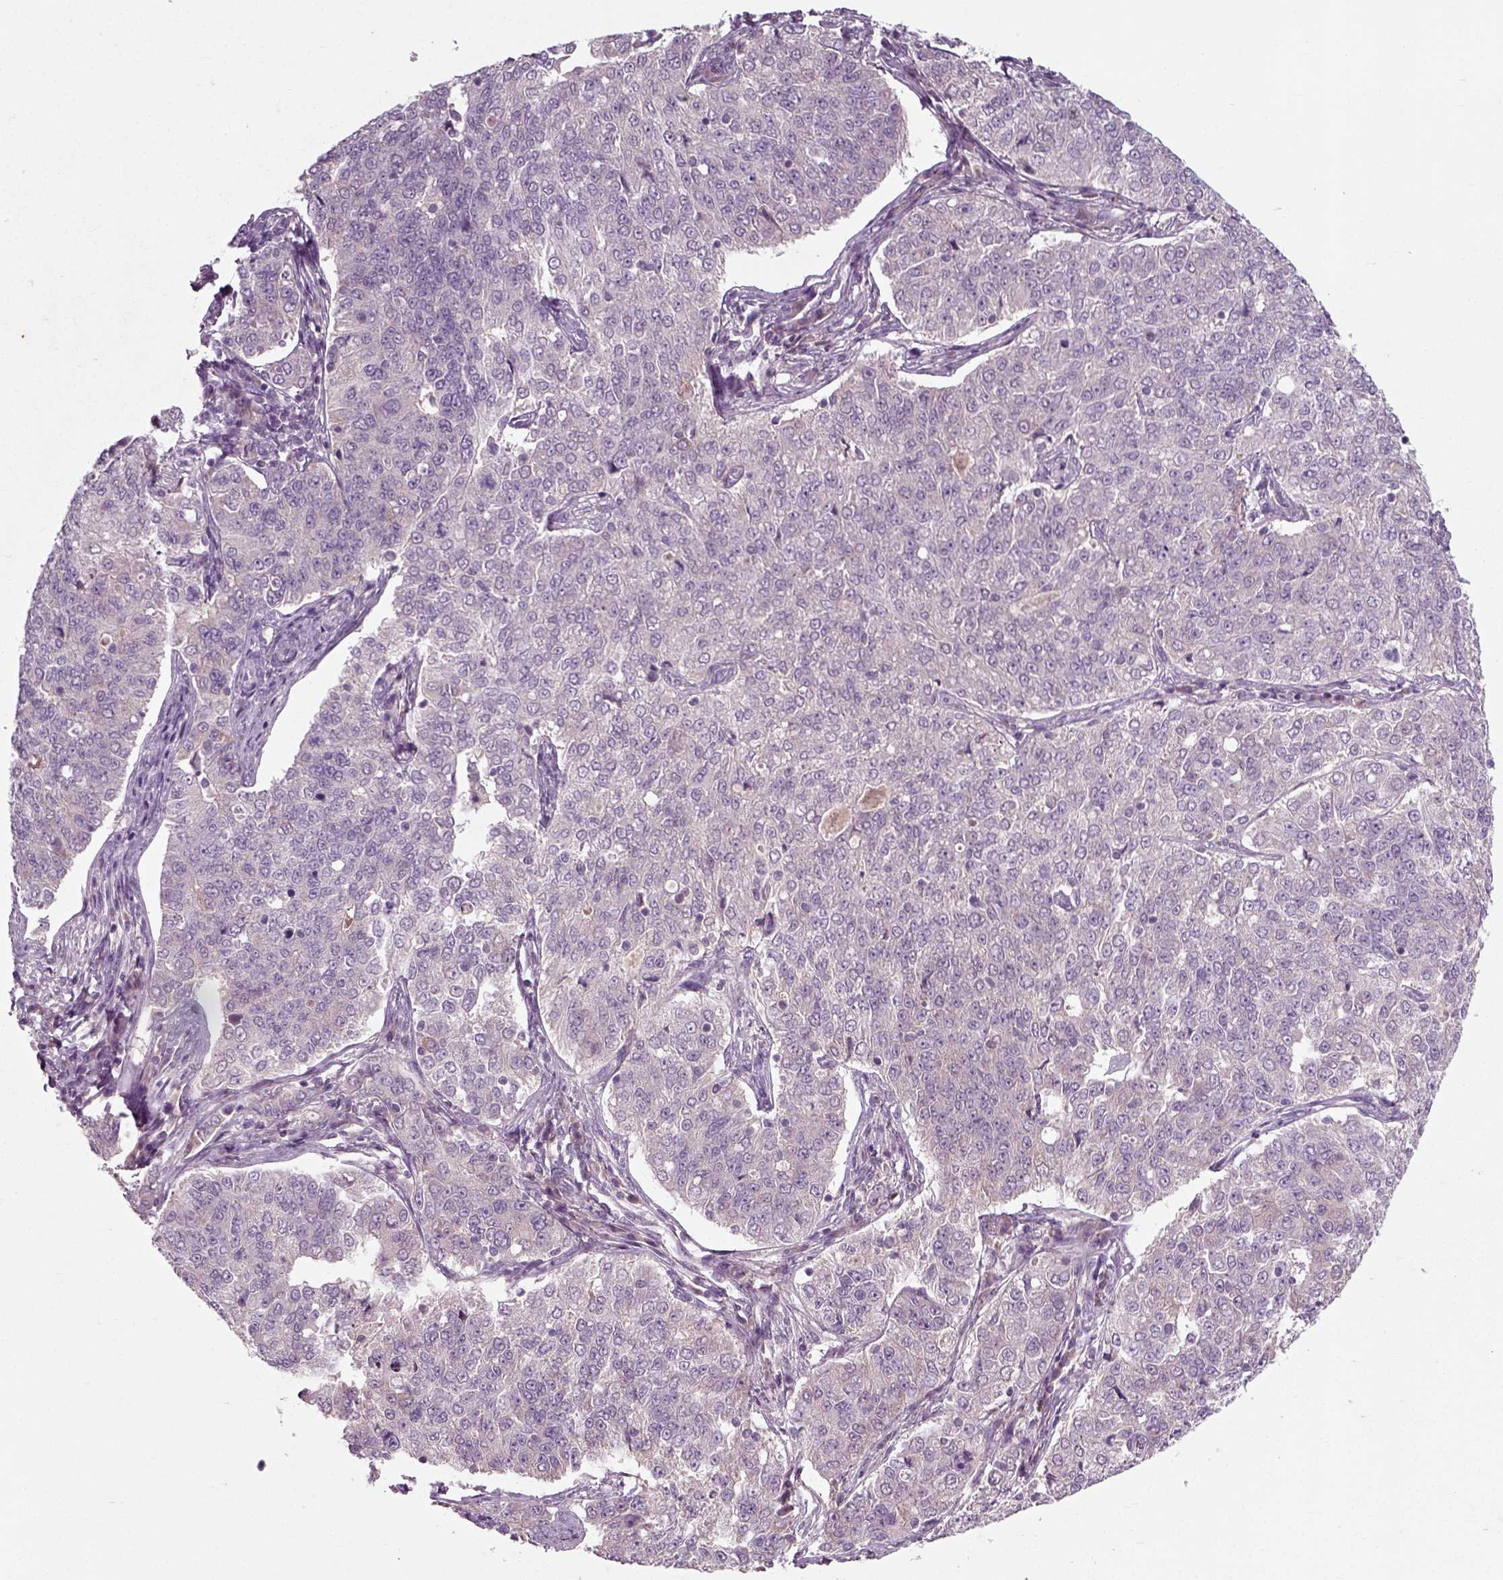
{"staining": {"intensity": "moderate", "quantity": "<25%", "location": "cytoplasmic/membranous"}, "tissue": "endometrial cancer", "cell_type": "Tumor cells", "image_type": "cancer", "snomed": [{"axis": "morphology", "description": "Adenocarcinoma, NOS"}, {"axis": "topography", "description": "Endometrium"}], "caption": "Human endometrial cancer (adenocarcinoma) stained for a protein (brown) reveals moderate cytoplasmic/membranous positive positivity in about <25% of tumor cells.", "gene": "RND2", "patient": {"sex": "female", "age": 43}}